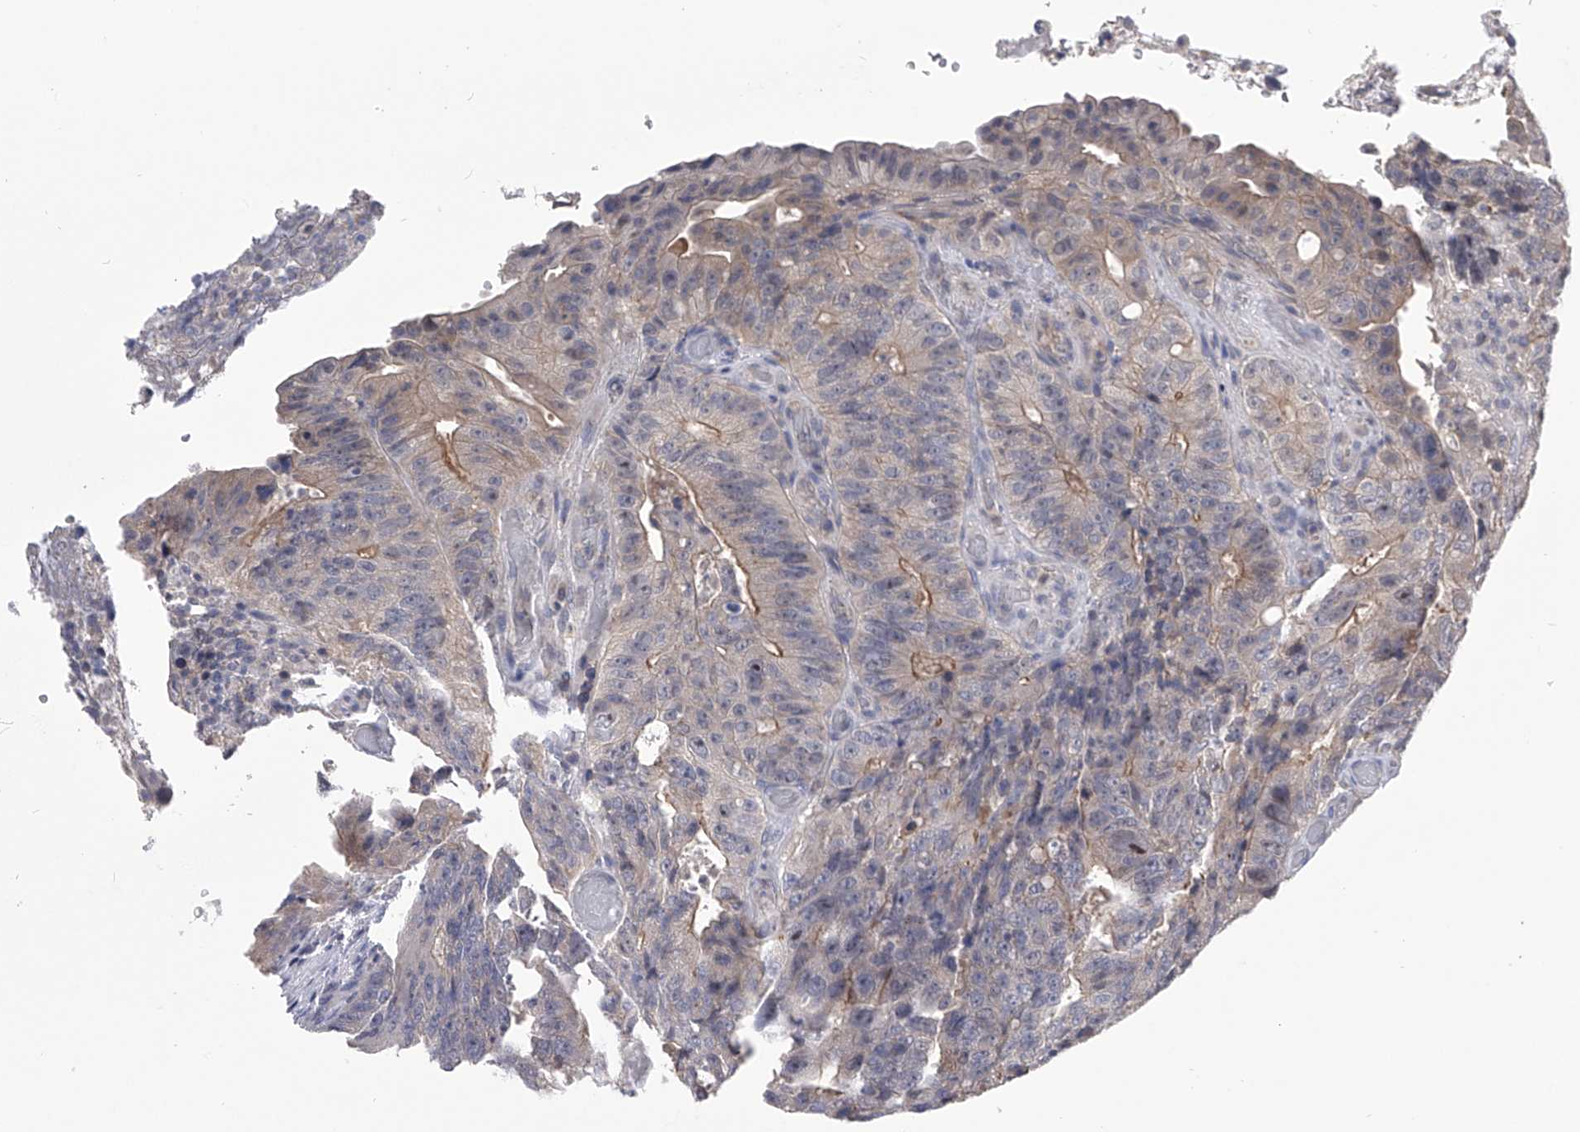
{"staining": {"intensity": "moderate", "quantity": "<25%", "location": "cytoplasmic/membranous"}, "tissue": "colorectal cancer", "cell_type": "Tumor cells", "image_type": "cancer", "snomed": [{"axis": "morphology", "description": "Adenocarcinoma, NOS"}, {"axis": "topography", "description": "Colon"}], "caption": "A micrograph of adenocarcinoma (colorectal) stained for a protein shows moderate cytoplasmic/membranous brown staining in tumor cells. The staining is performed using DAB brown chromogen to label protein expression. The nuclei are counter-stained blue using hematoxylin.", "gene": "PAN3", "patient": {"sex": "male", "age": 87}}